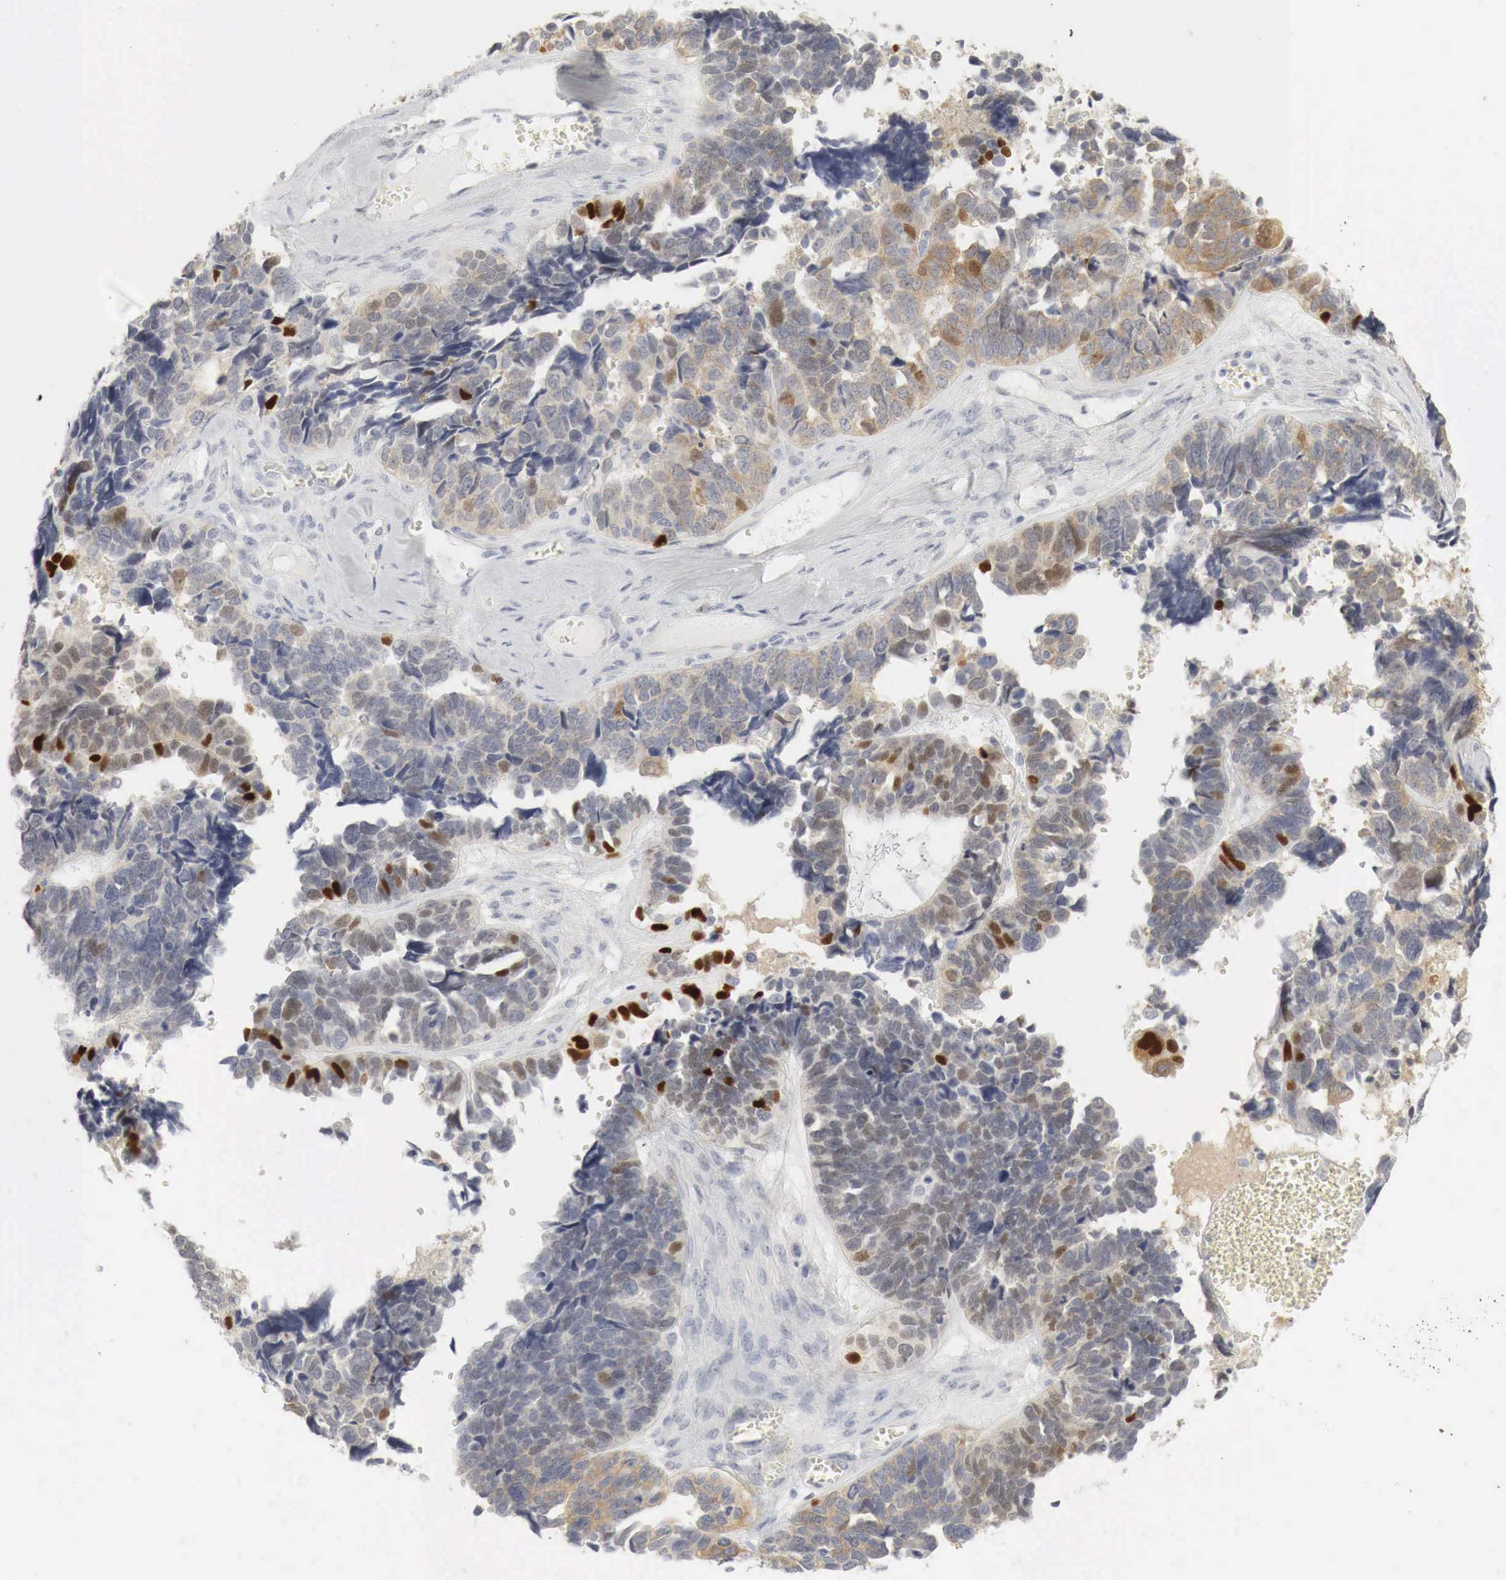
{"staining": {"intensity": "weak", "quantity": "25%-75%", "location": "cytoplasmic/membranous,nuclear"}, "tissue": "ovarian cancer", "cell_type": "Tumor cells", "image_type": "cancer", "snomed": [{"axis": "morphology", "description": "Cystadenocarcinoma, serous, NOS"}, {"axis": "topography", "description": "Ovary"}], "caption": "Tumor cells display low levels of weak cytoplasmic/membranous and nuclear staining in about 25%-75% of cells in human ovarian serous cystadenocarcinoma.", "gene": "TP63", "patient": {"sex": "female", "age": 77}}